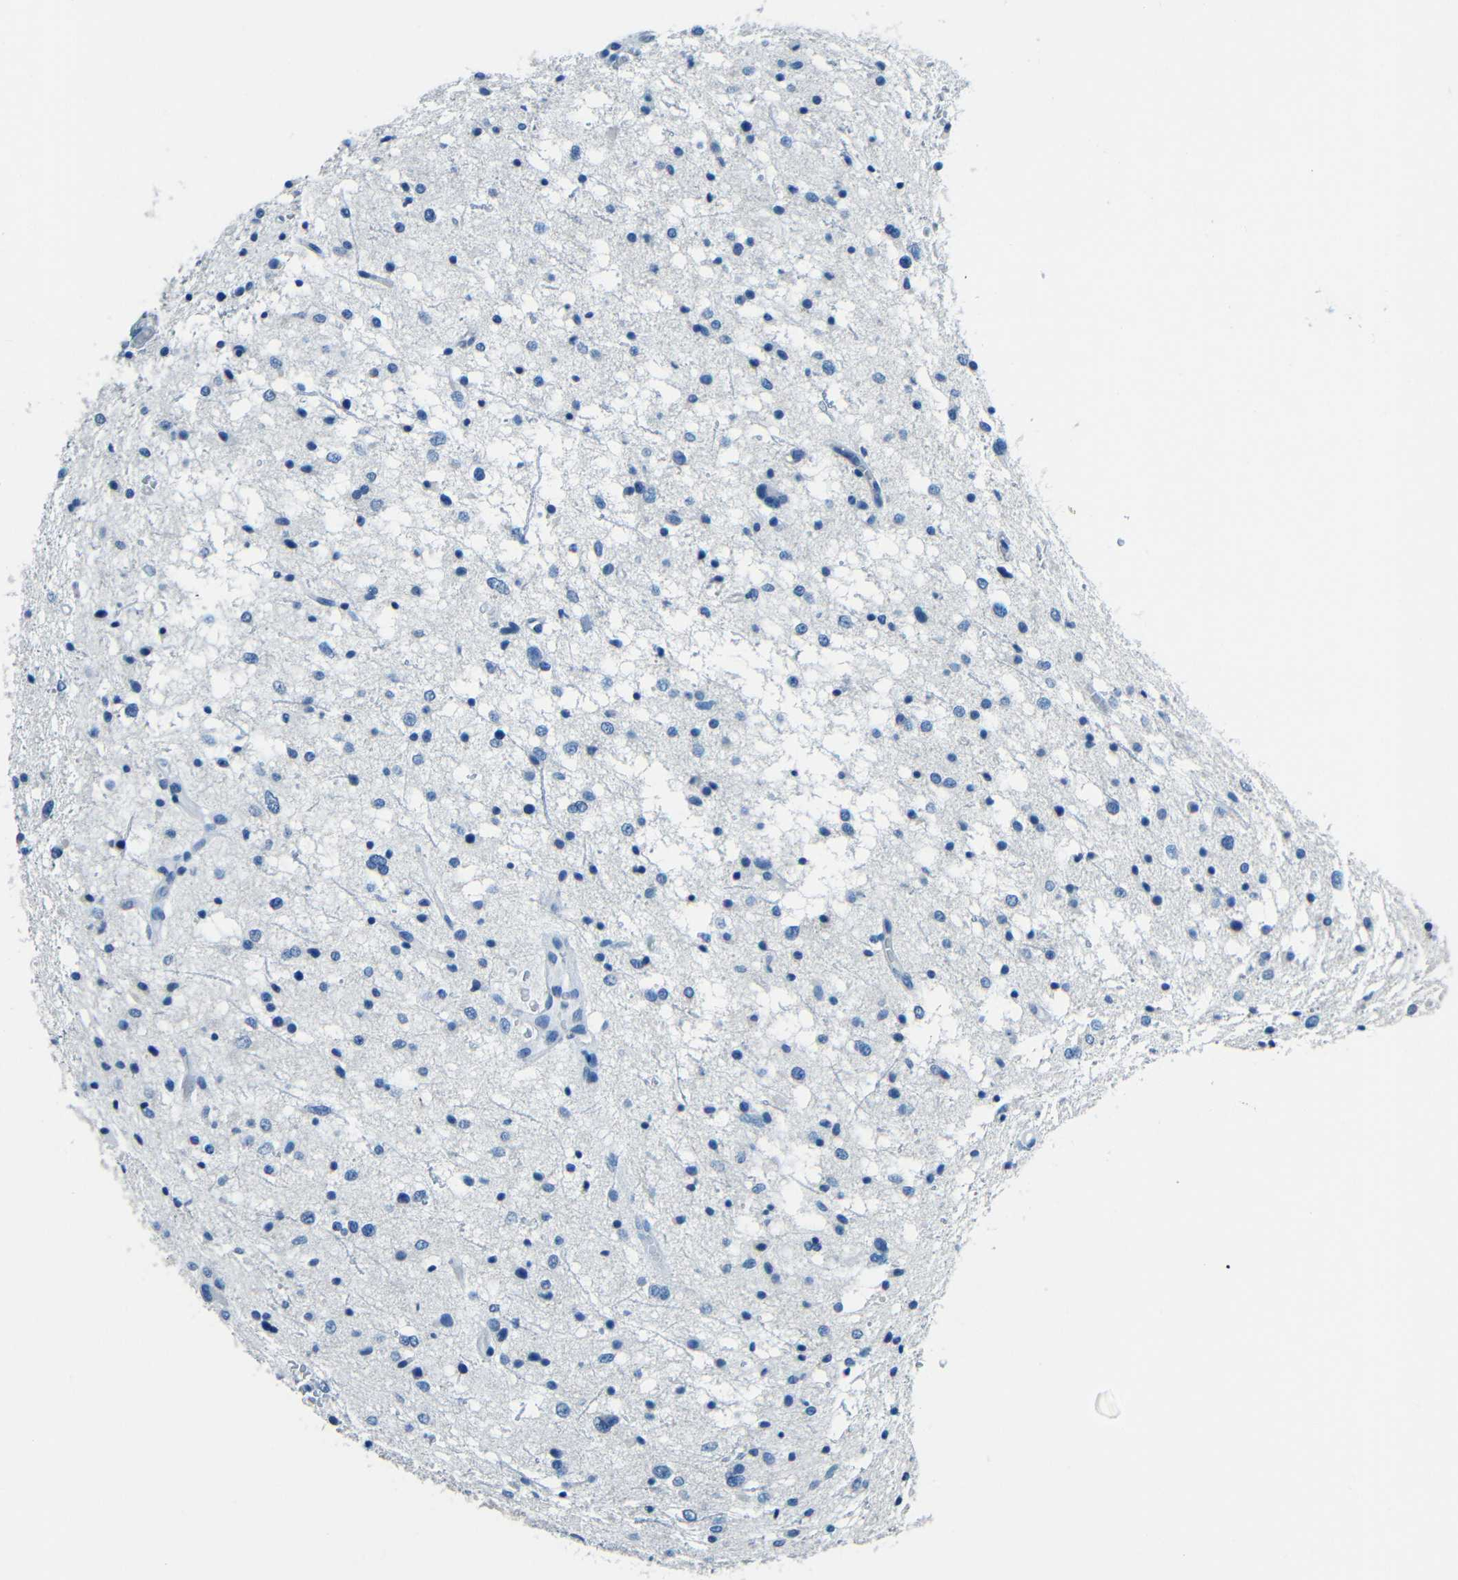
{"staining": {"intensity": "negative", "quantity": "none", "location": "none"}, "tissue": "glioma", "cell_type": "Tumor cells", "image_type": "cancer", "snomed": [{"axis": "morphology", "description": "Glioma, malignant, Low grade"}, {"axis": "topography", "description": "Brain"}], "caption": "Protein analysis of low-grade glioma (malignant) shows no significant expression in tumor cells.", "gene": "FBN2", "patient": {"sex": "female", "age": 37}}